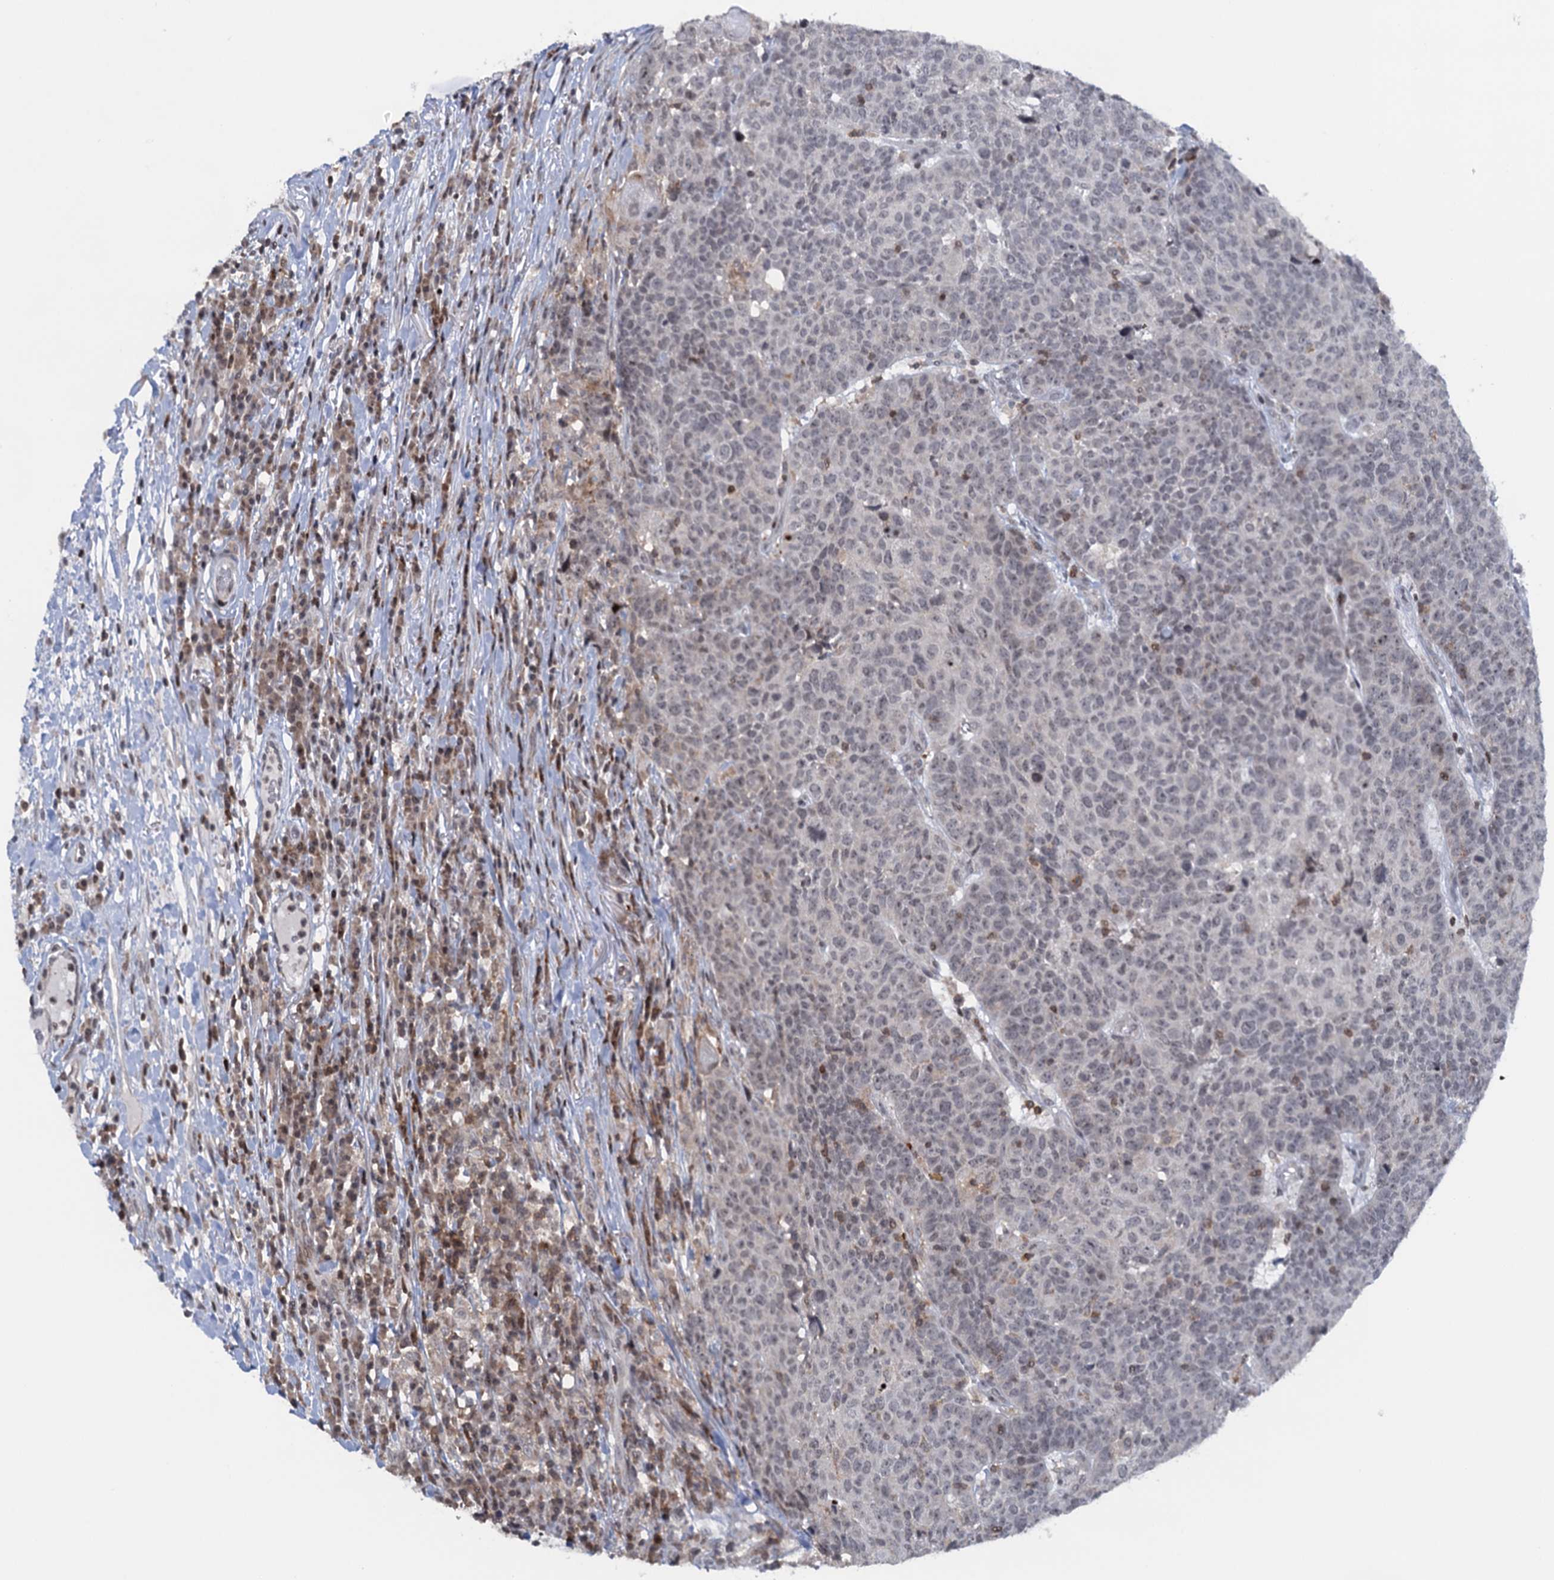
{"staining": {"intensity": "negative", "quantity": "none", "location": "none"}, "tissue": "head and neck cancer", "cell_type": "Tumor cells", "image_type": "cancer", "snomed": [{"axis": "morphology", "description": "Squamous cell carcinoma, NOS"}, {"axis": "topography", "description": "Head-Neck"}], "caption": "Immunohistochemistry of human head and neck cancer (squamous cell carcinoma) shows no staining in tumor cells.", "gene": "FYB1", "patient": {"sex": "male", "age": 66}}